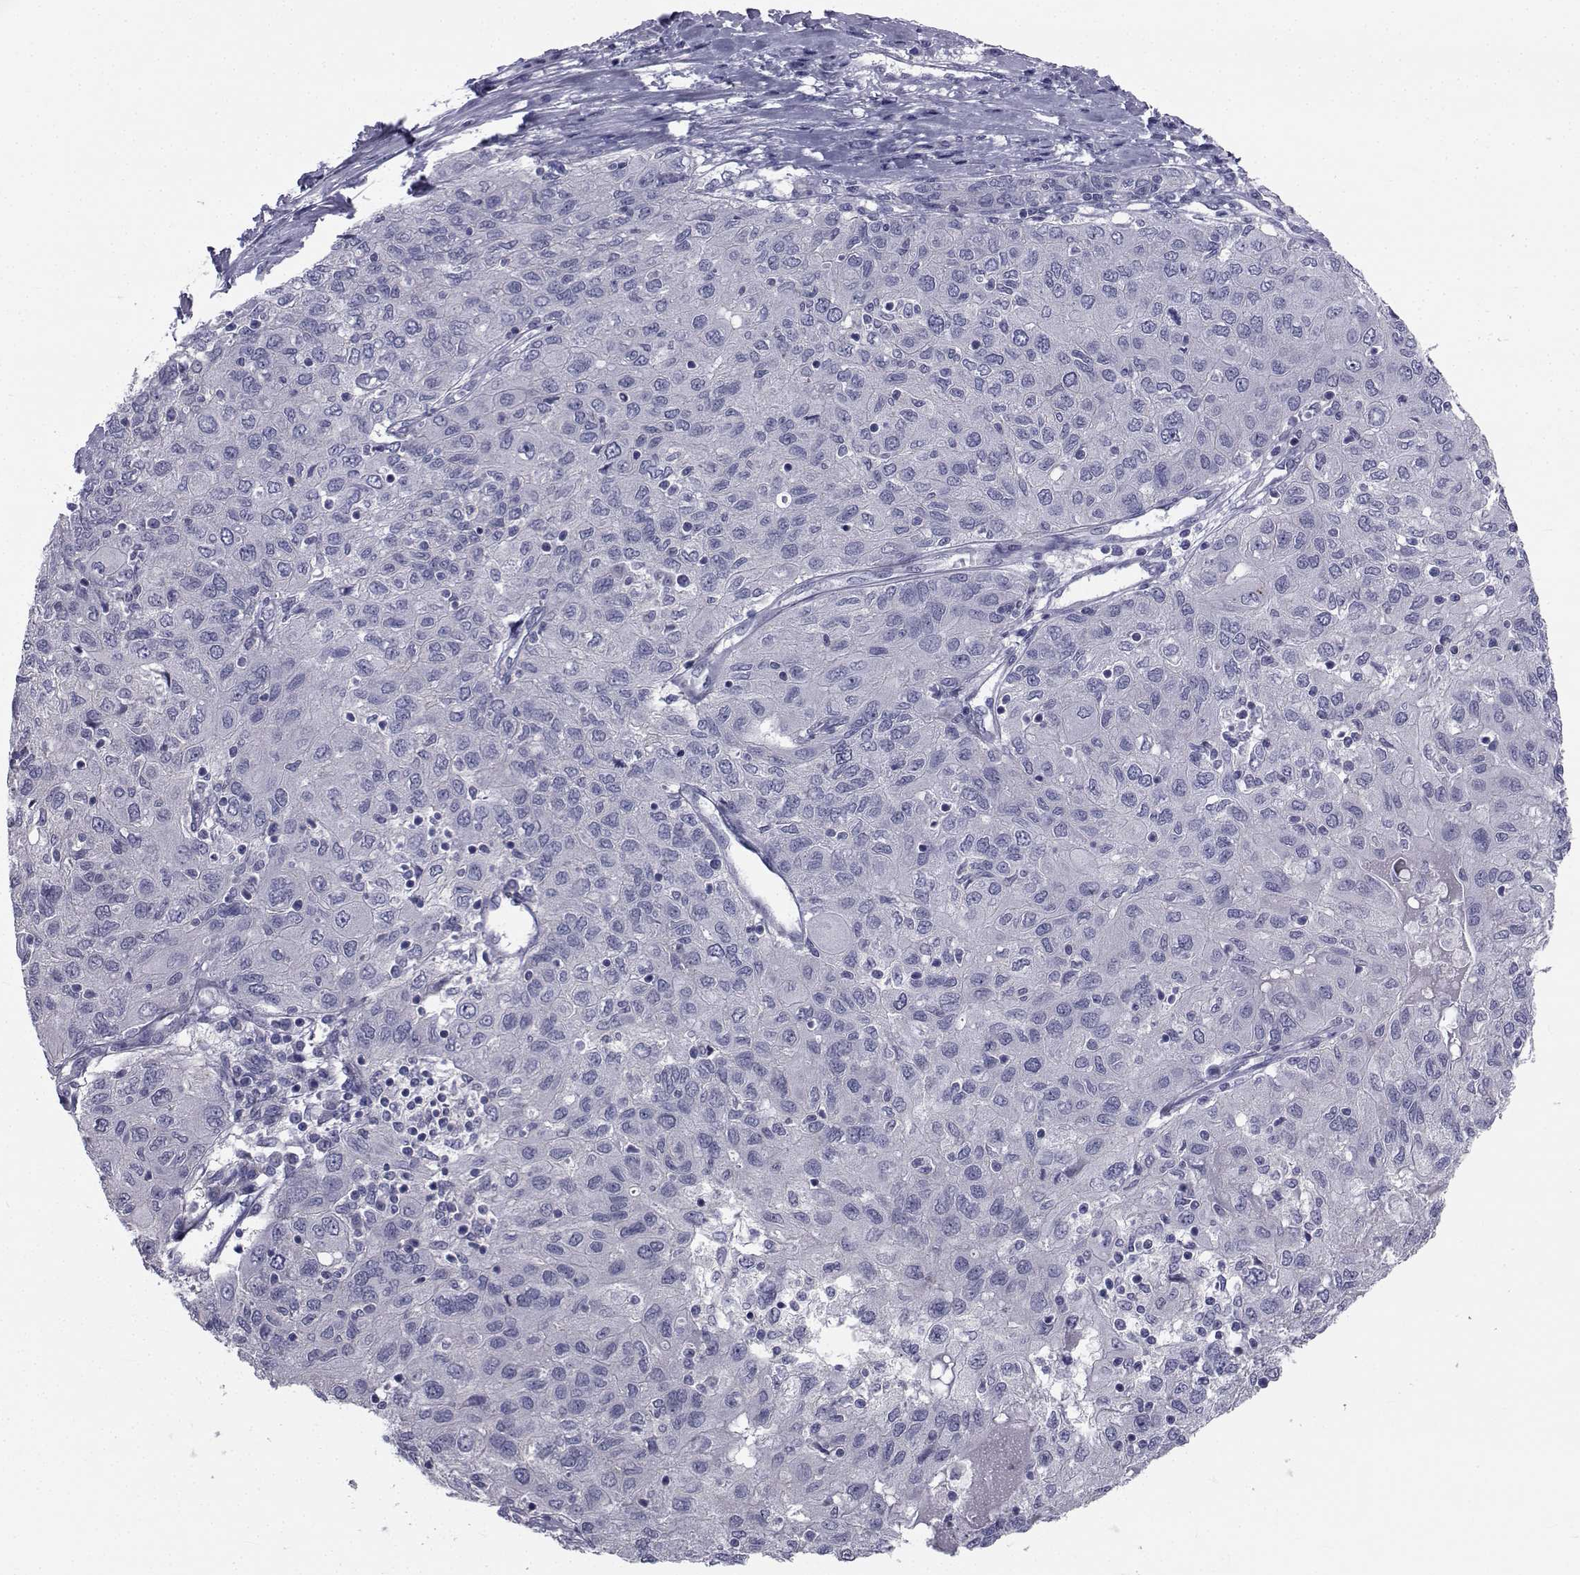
{"staining": {"intensity": "negative", "quantity": "none", "location": "none"}, "tissue": "ovarian cancer", "cell_type": "Tumor cells", "image_type": "cancer", "snomed": [{"axis": "morphology", "description": "Carcinoma, endometroid"}, {"axis": "topography", "description": "Ovary"}], "caption": "This is an IHC micrograph of ovarian endometroid carcinoma. There is no expression in tumor cells.", "gene": "CHRNA1", "patient": {"sex": "female", "age": 50}}